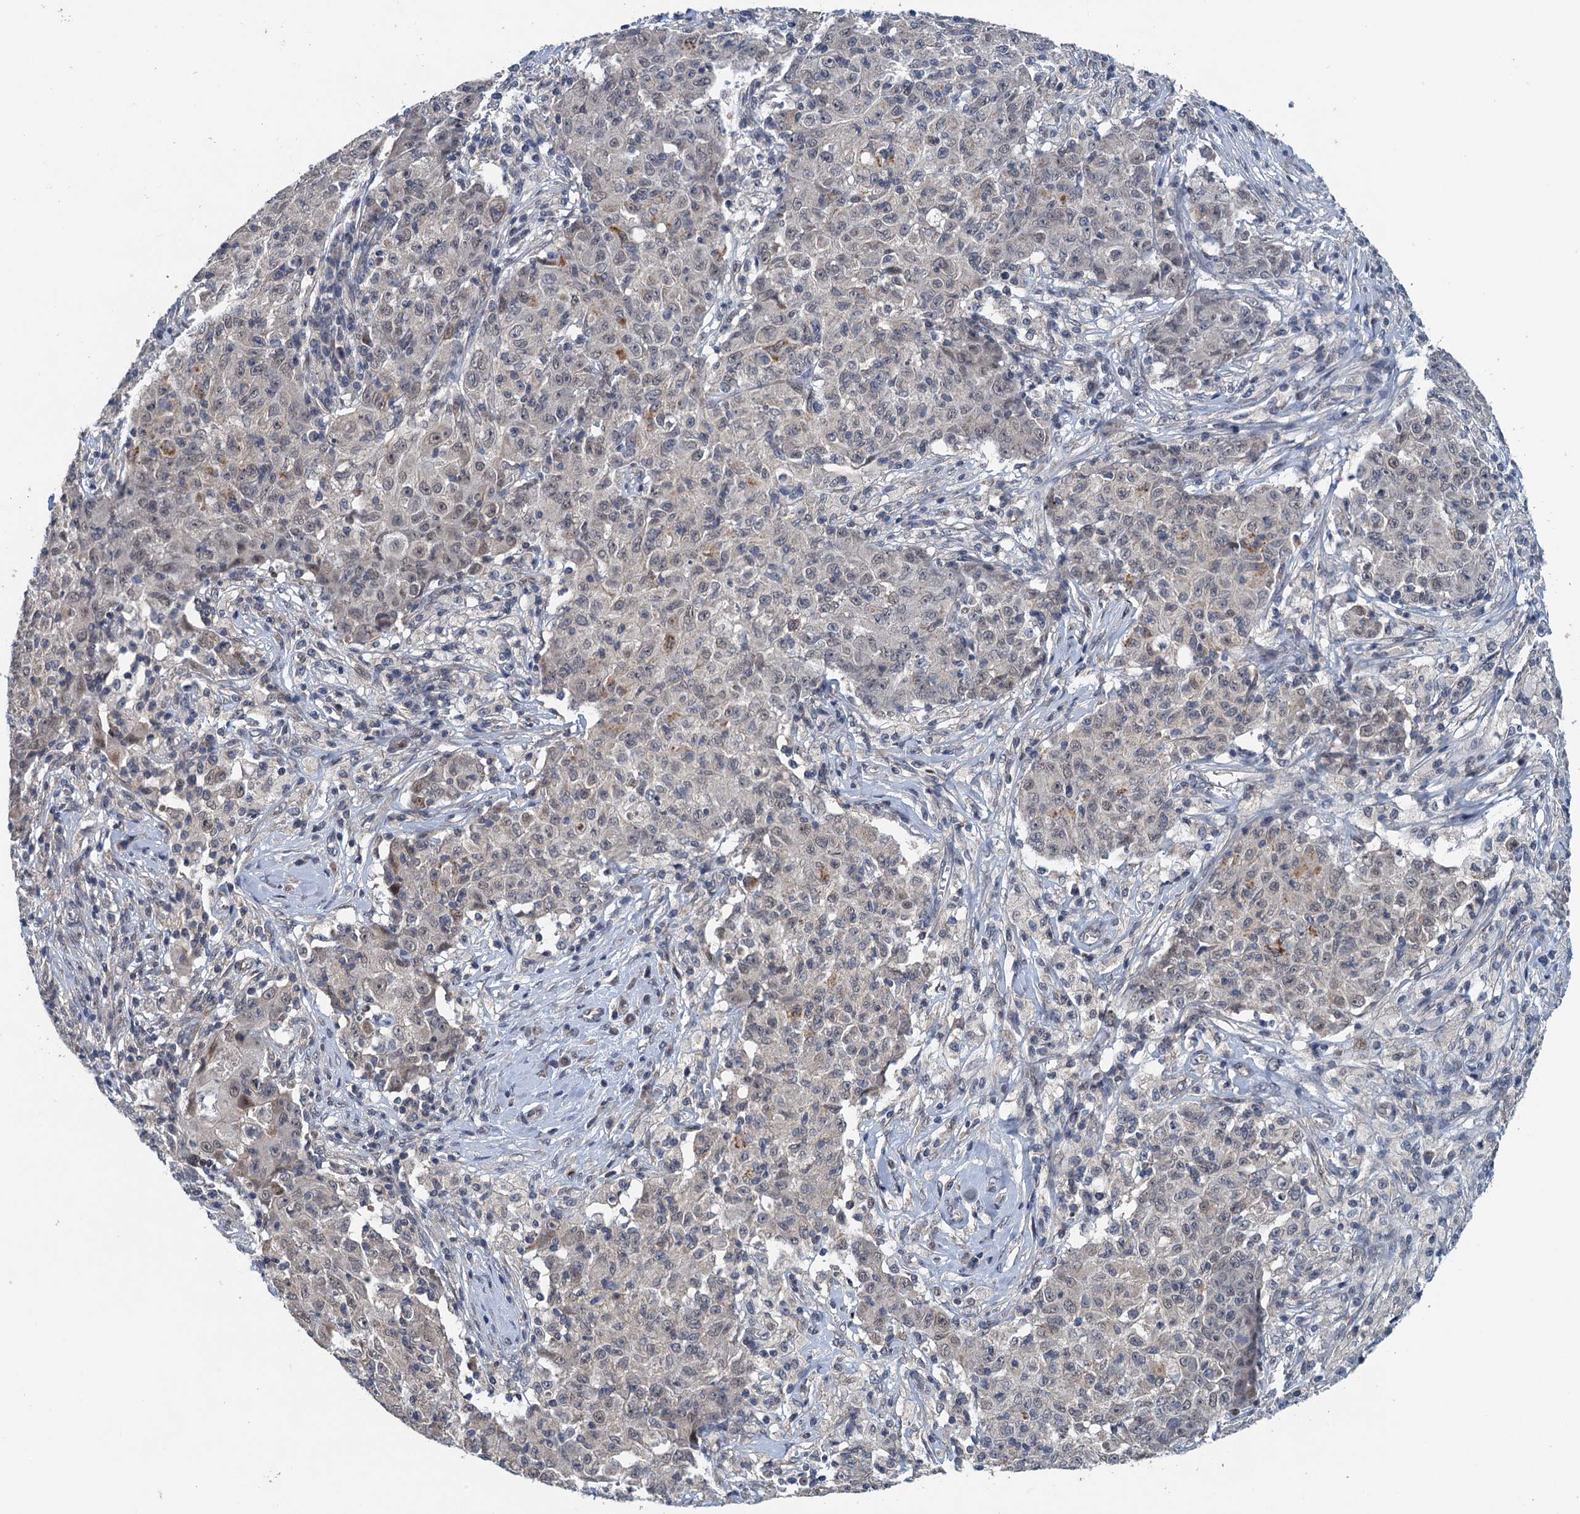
{"staining": {"intensity": "negative", "quantity": "none", "location": "none"}, "tissue": "ovarian cancer", "cell_type": "Tumor cells", "image_type": "cancer", "snomed": [{"axis": "morphology", "description": "Carcinoma, endometroid"}, {"axis": "topography", "description": "Ovary"}], "caption": "Immunohistochemistry micrograph of neoplastic tissue: endometroid carcinoma (ovarian) stained with DAB (3,3'-diaminobenzidine) reveals no significant protein staining in tumor cells.", "gene": "MDM1", "patient": {"sex": "female", "age": 42}}